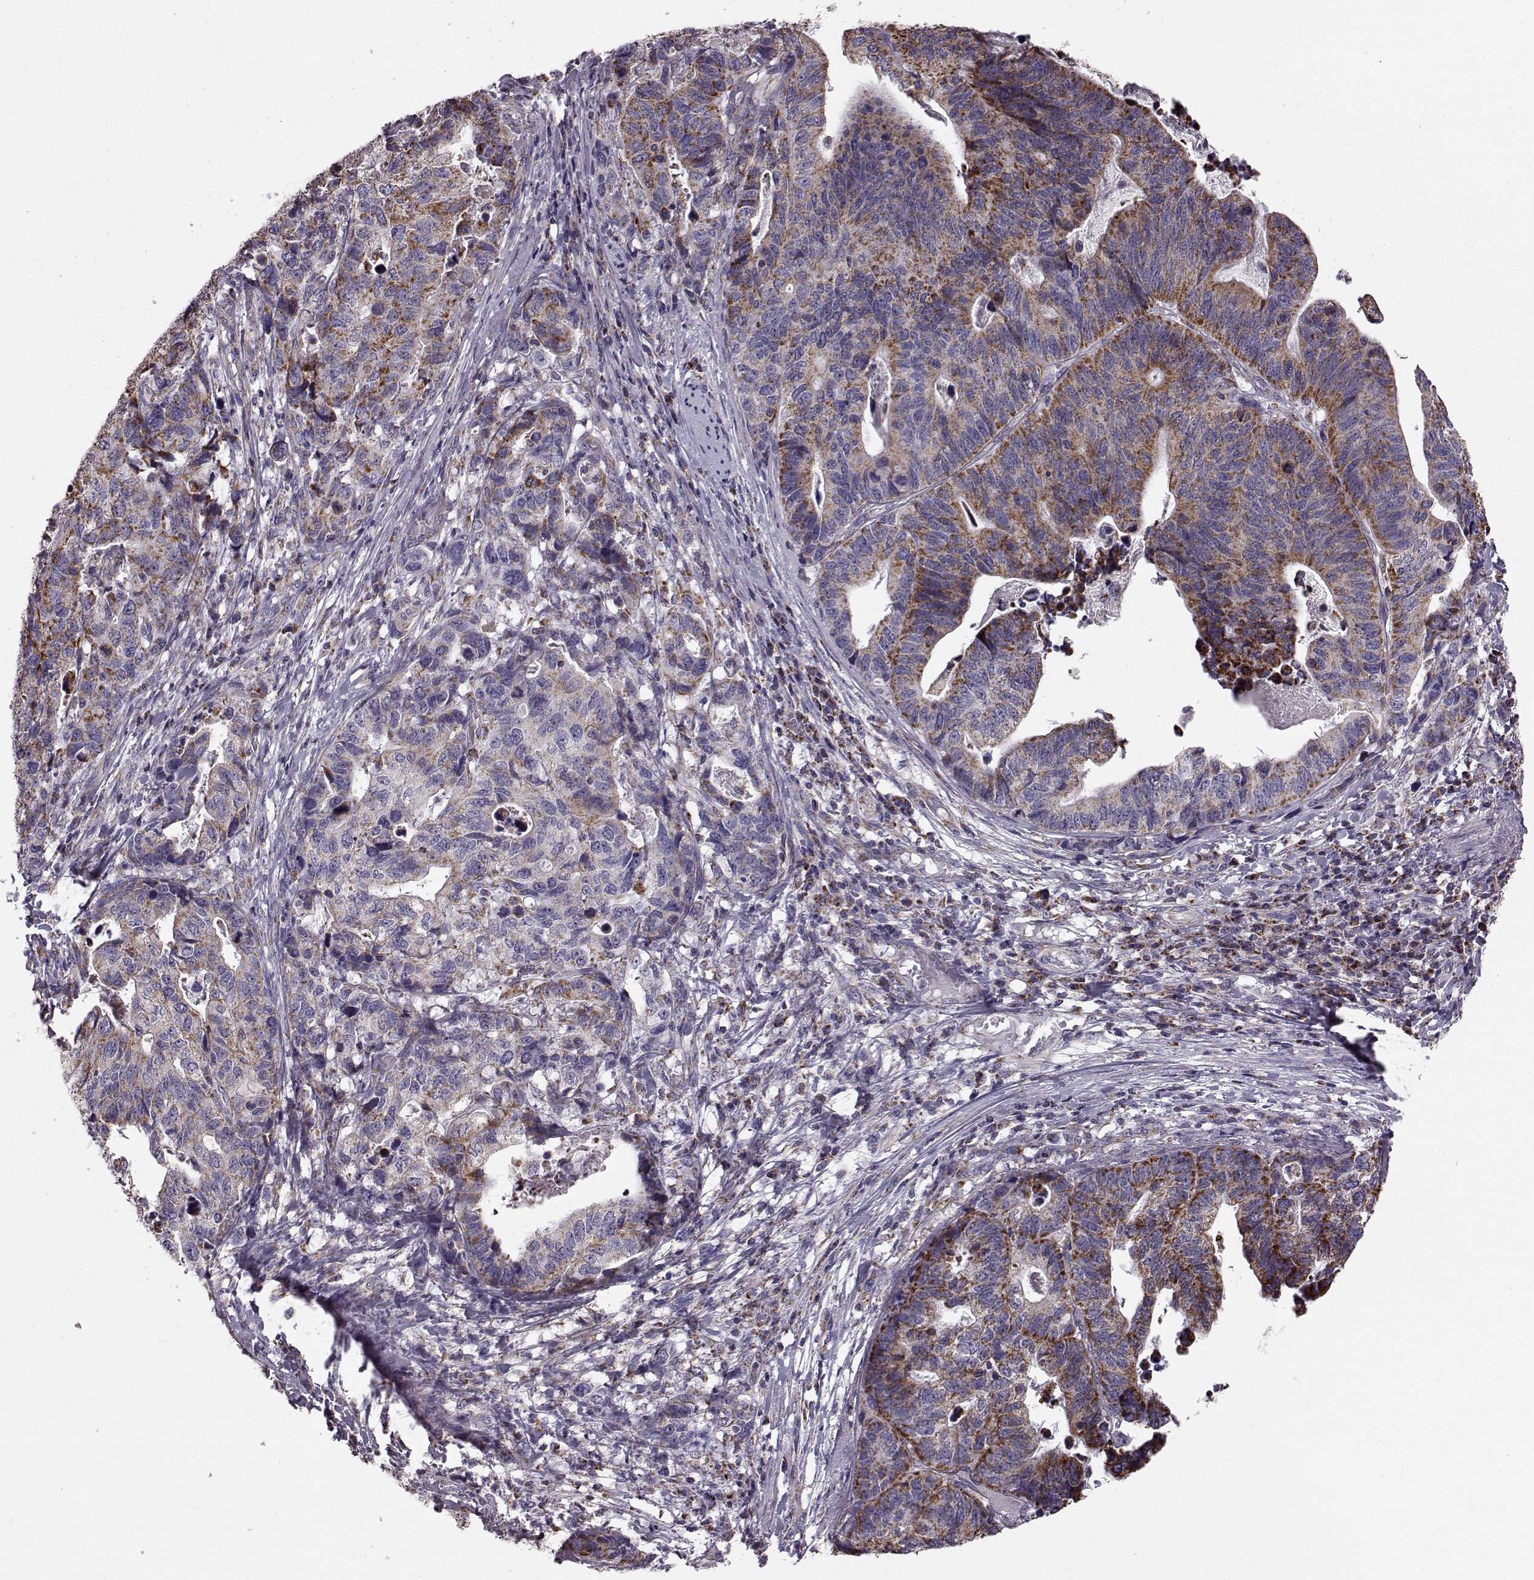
{"staining": {"intensity": "strong", "quantity": ">75%", "location": "cytoplasmic/membranous"}, "tissue": "stomach cancer", "cell_type": "Tumor cells", "image_type": "cancer", "snomed": [{"axis": "morphology", "description": "Adenocarcinoma, NOS"}, {"axis": "topography", "description": "Stomach, upper"}], "caption": "Stomach cancer (adenocarcinoma) was stained to show a protein in brown. There is high levels of strong cytoplasmic/membranous expression in approximately >75% of tumor cells.", "gene": "FAM8A1", "patient": {"sex": "female", "age": 67}}